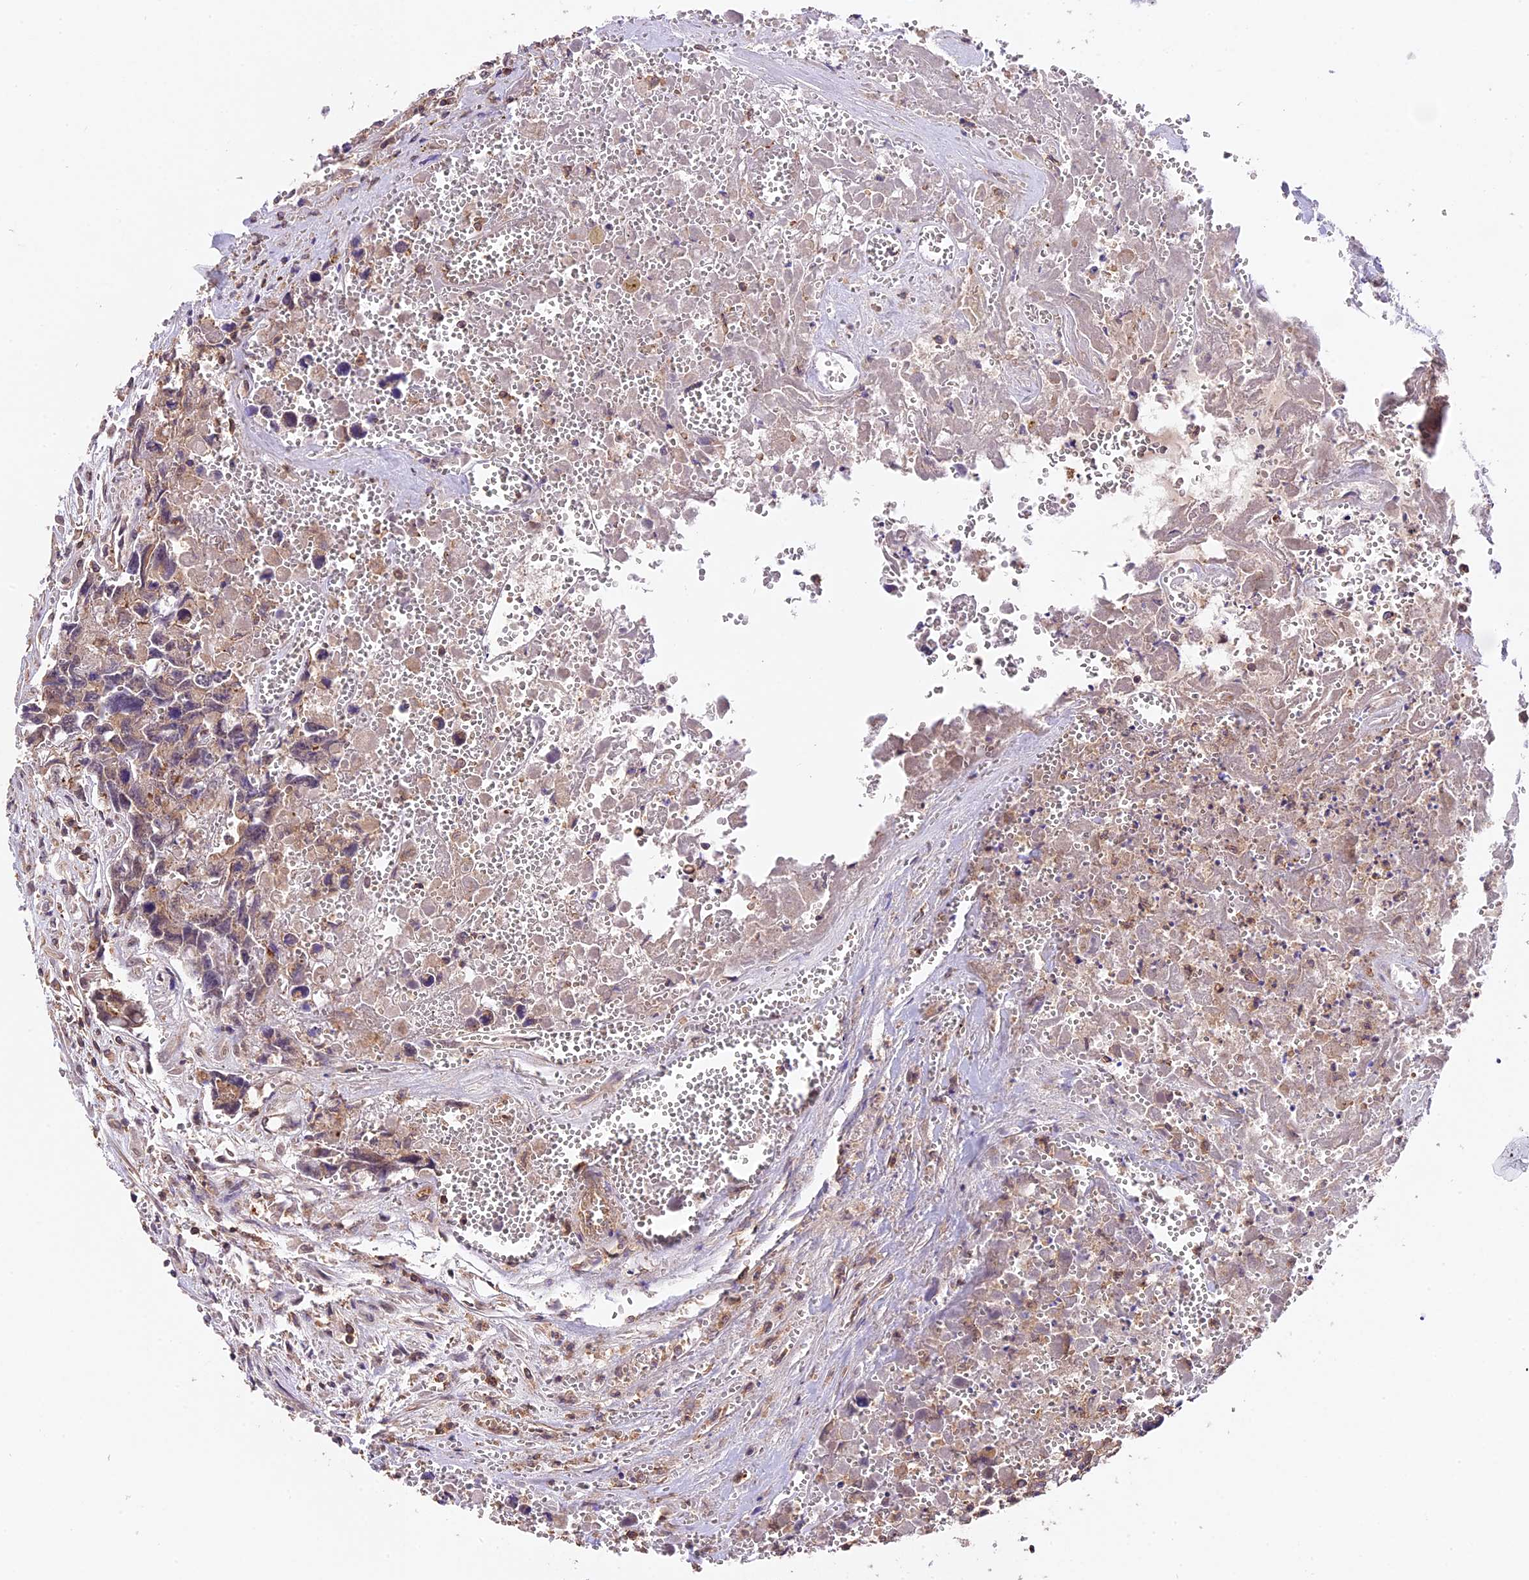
{"staining": {"intensity": "weak", "quantity": "<25%", "location": "cytoplasmic/membranous"}, "tissue": "testis cancer", "cell_type": "Tumor cells", "image_type": "cancer", "snomed": [{"axis": "morphology", "description": "Carcinoma, Embryonal, NOS"}, {"axis": "topography", "description": "Testis"}], "caption": "This is an immunohistochemistry histopathology image of human testis cancer (embryonal carcinoma). There is no expression in tumor cells.", "gene": "SKIDA1", "patient": {"sex": "male", "age": 31}}